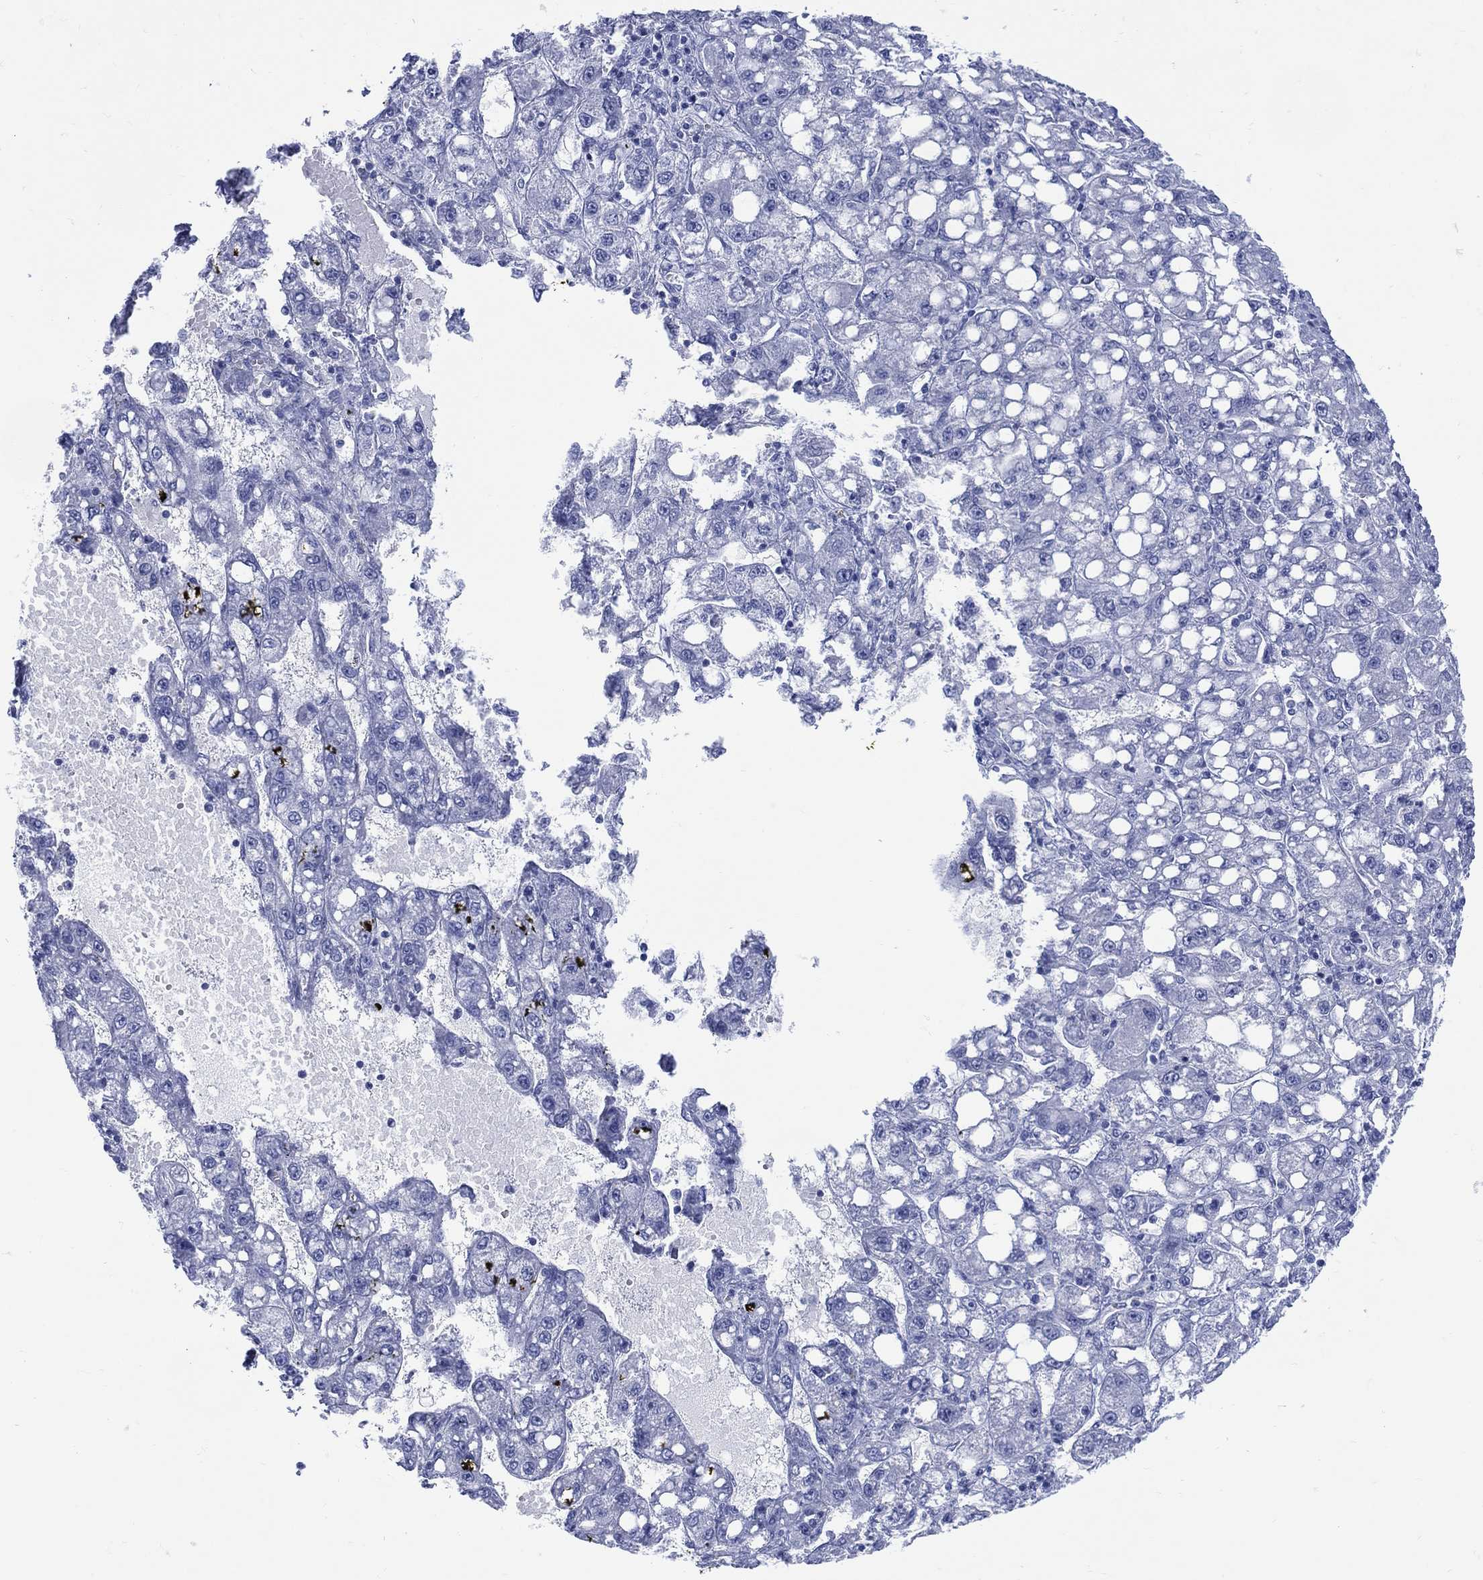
{"staining": {"intensity": "negative", "quantity": "none", "location": "none"}, "tissue": "liver cancer", "cell_type": "Tumor cells", "image_type": "cancer", "snomed": [{"axis": "morphology", "description": "Carcinoma, Hepatocellular, NOS"}, {"axis": "topography", "description": "Liver"}], "caption": "Tumor cells show no significant staining in liver hepatocellular carcinoma.", "gene": "LRRD1", "patient": {"sex": "female", "age": 65}}